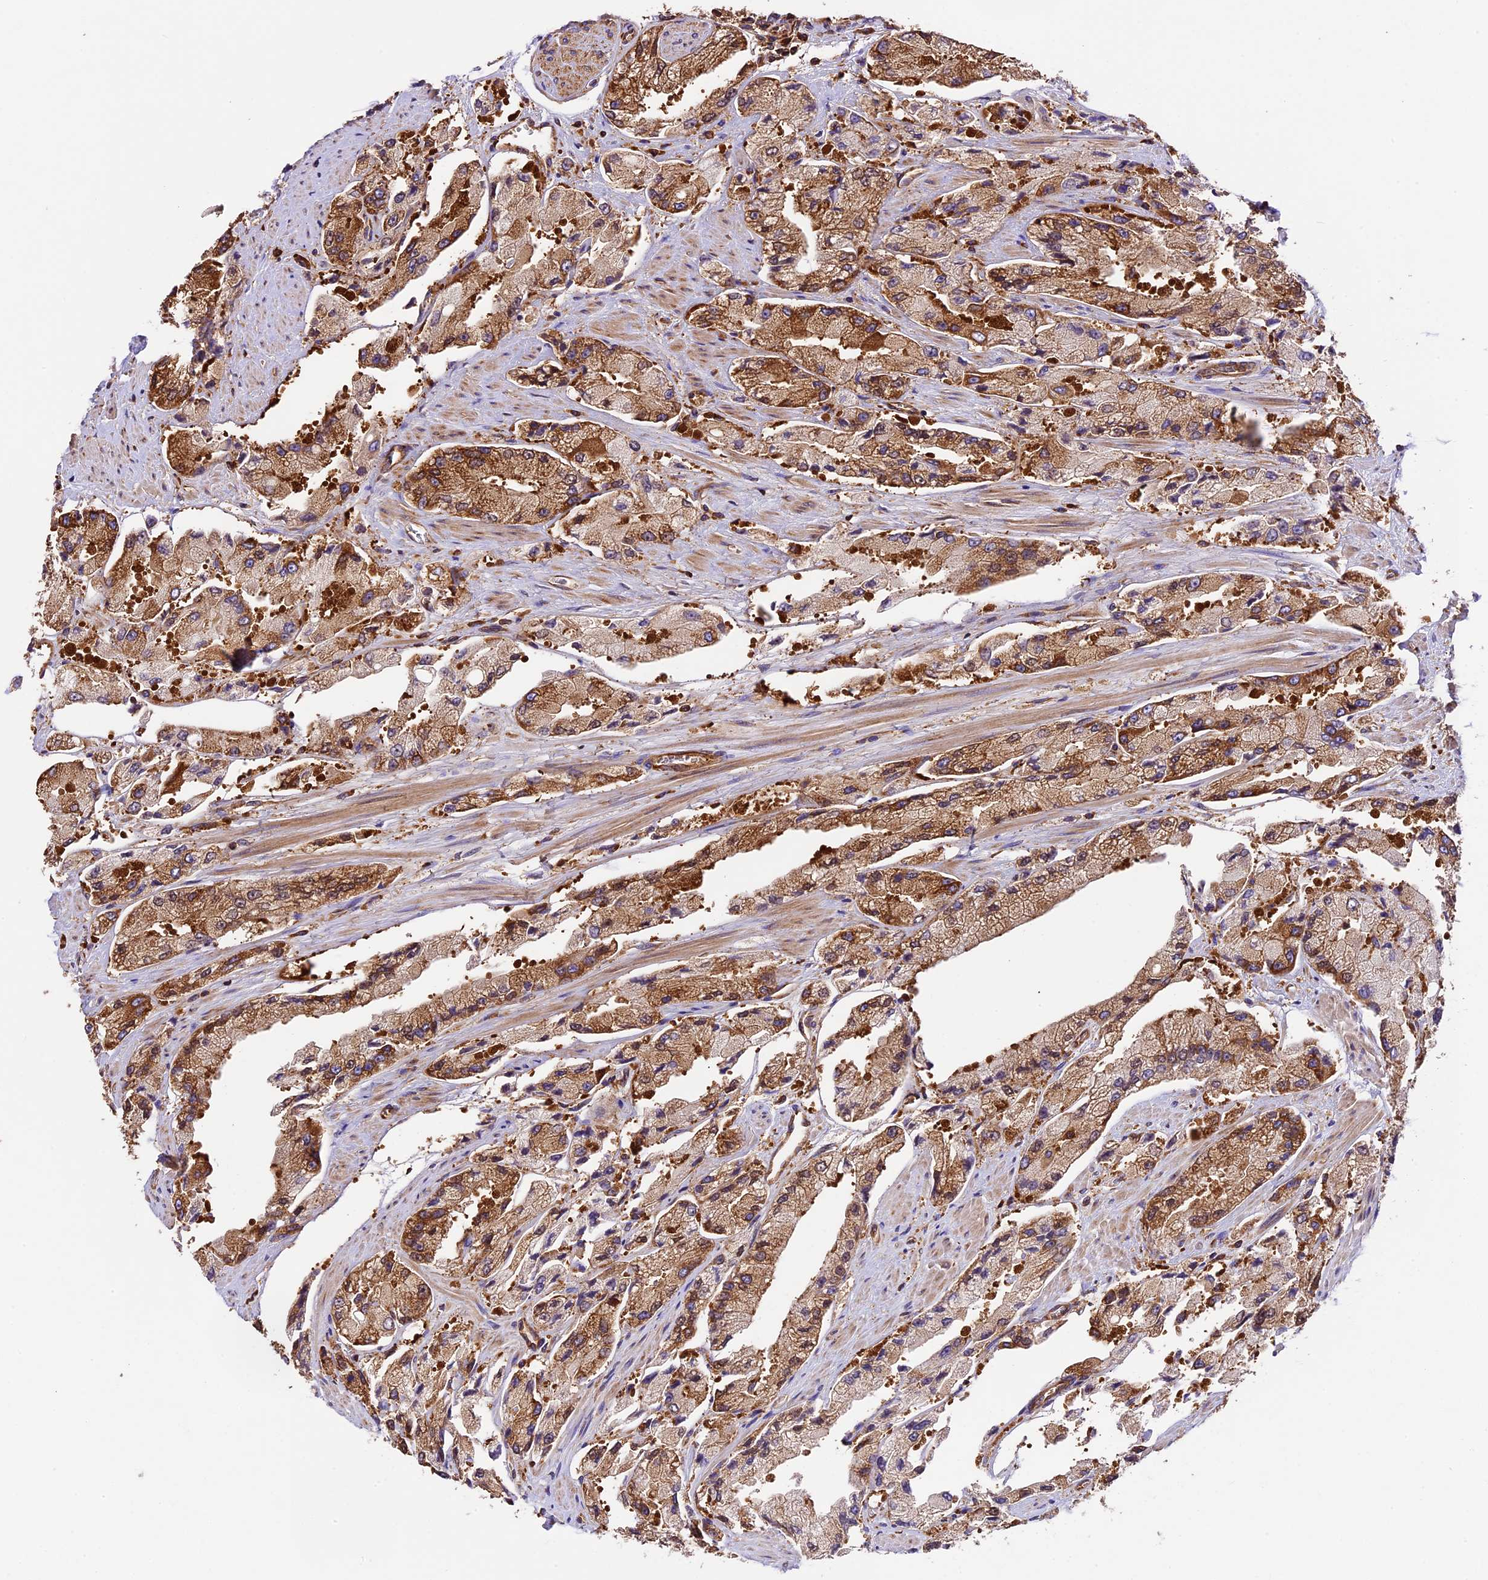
{"staining": {"intensity": "moderate", "quantity": ">75%", "location": "cytoplasmic/membranous"}, "tissue": "prostate cancer", "cell_type": "Tumor cells", "image_type": "cancer", "snomed": [{"axis": "morphology", "description": "Adenocarcinoma, High grade"}, {"axis": "topography", "description": "Prostate"}], "caption": "Immunohistochemical staining of prostate adenocarcinoma (high-grade) shows moderate cytoplasmic/membranous protein staining in approximately >75% of tumor cells.", "gene": "KARS1", "patient": {"sex": "male", "age": 58}}